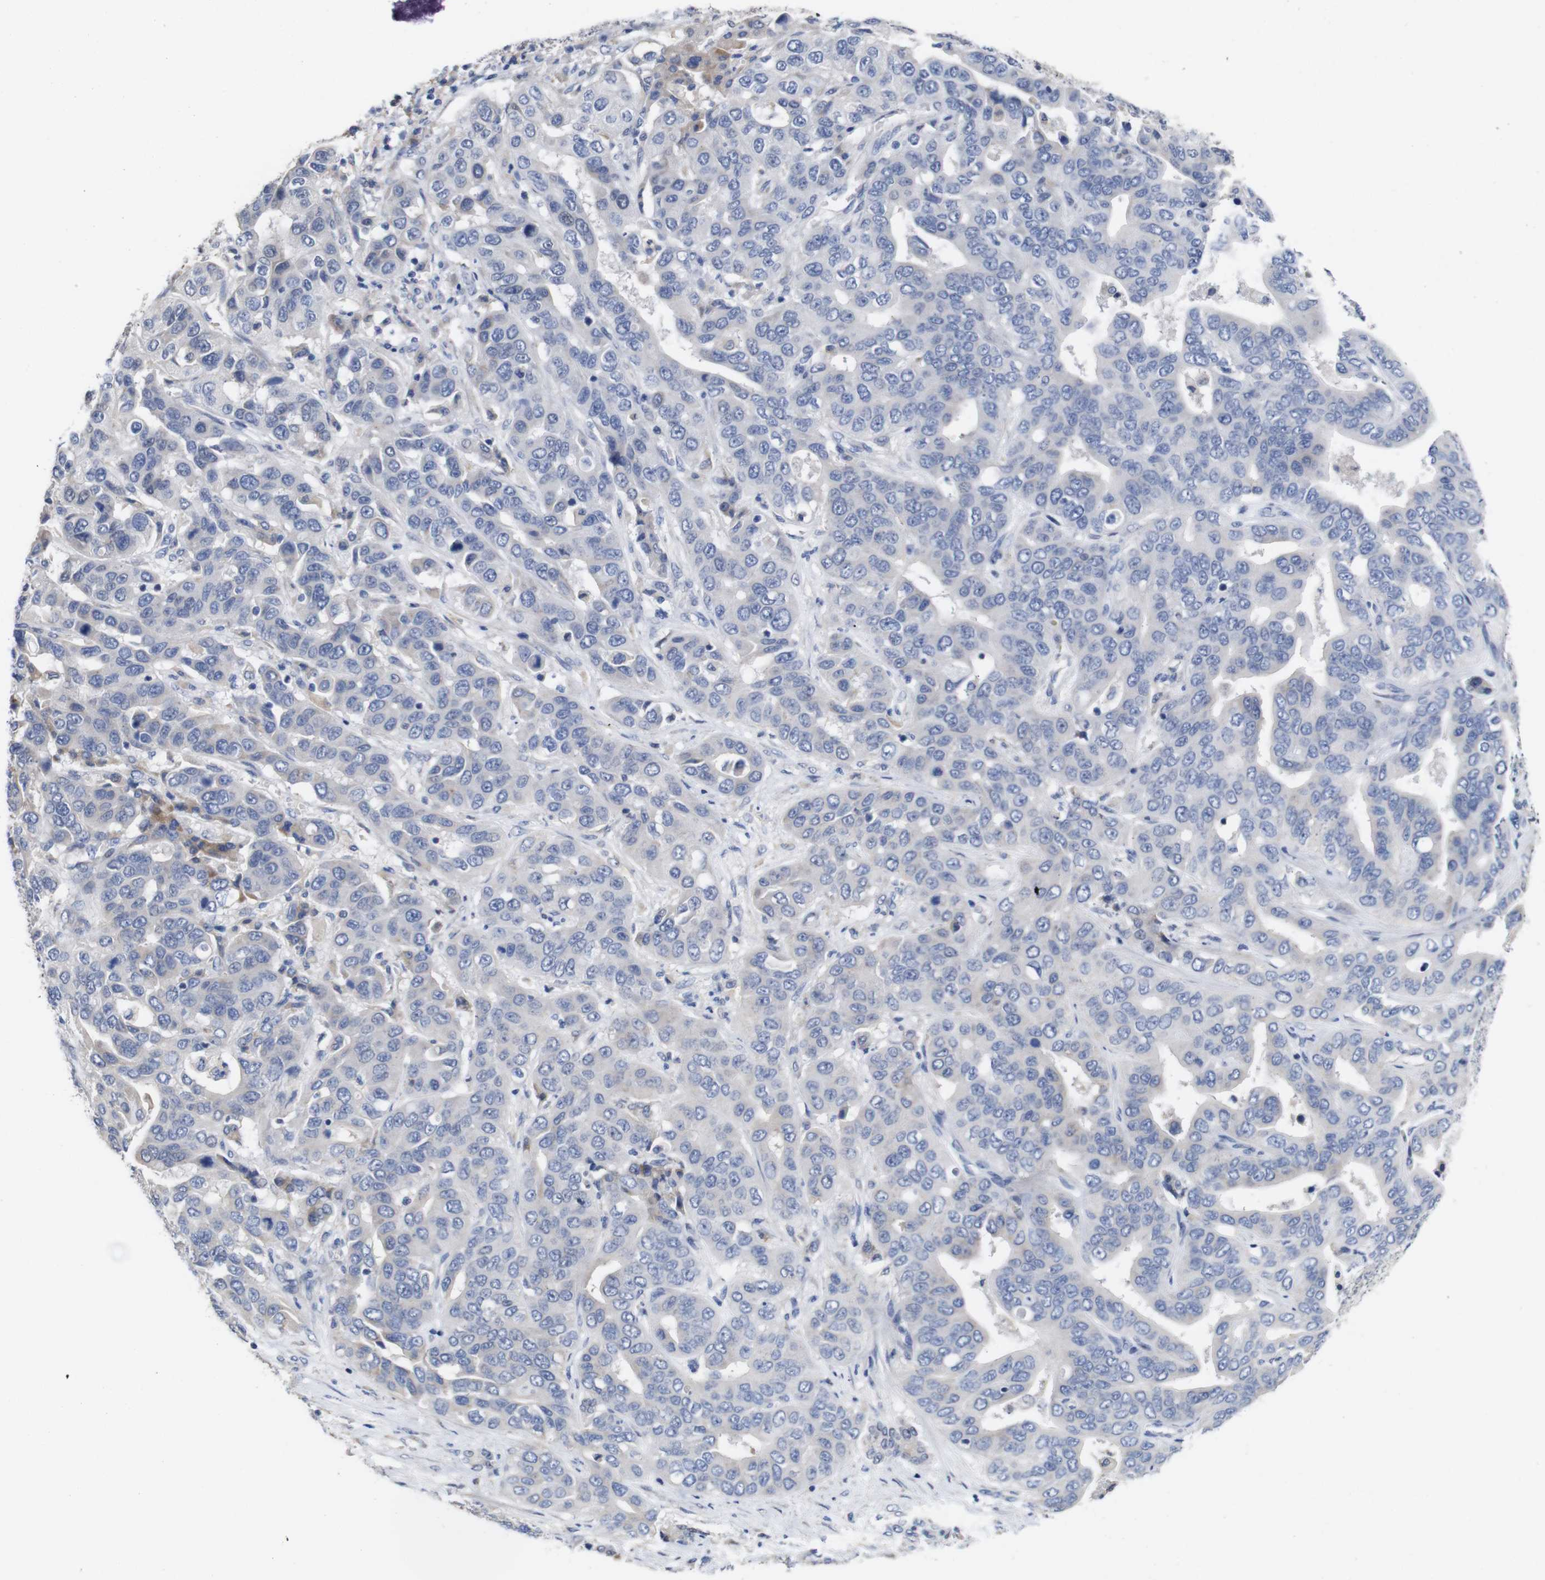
{"staining": {"intensity": "negative", "quantity": "none", "location": "none"}, "tissue": "liver cancer", "cell_type": "Tumor cells", "image_type": "cancer", "snomed": [{"axis": "morphology", "description": "Cholangiocarcinoma"}, {"axis": "topography", "description": "Liver"}], "caption": "IHC photomicrograph of human liver cancer (cholangiocarcinoma) stained for a protein (brown), which demonstrates no positivity in tumor cells.", "gene": "TCEAL9", "patient": {"sex": "female", "age": 52}}